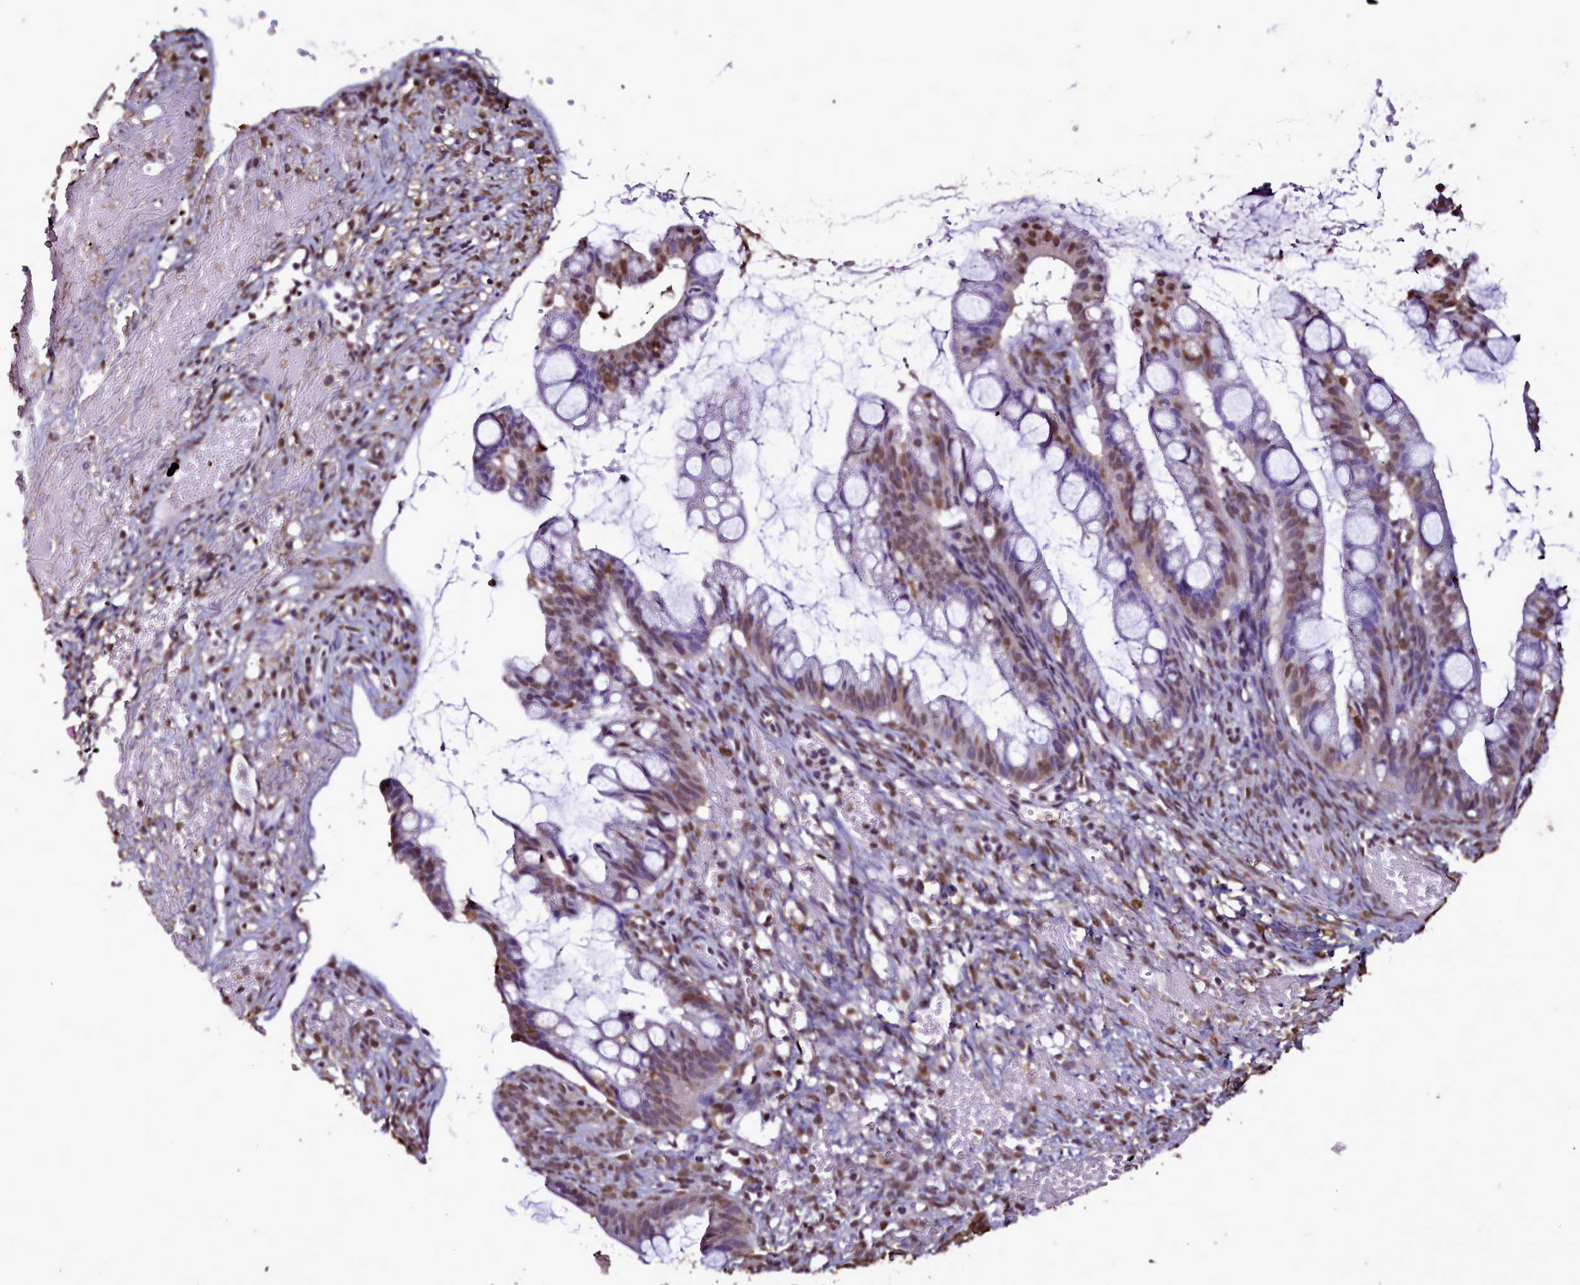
{"staining": {"intensity": "moderate", "quantity": ">75%", "location": "nuclear"}, "tissue": "ovarian cancer", "cell_type": "Tumor cells", "image_type": "cancer", "snomed": [{"axis": "morphology", "description": "Cystadenocarcinoma, mucinous, NOS"}, {"axis": "topography", "description": "Ovary"}], "caption": "Immunohistochemistry (IHC) (DAB) staining of ovarian cancer (mucinous cystadenocarcinoma) demonstrates moderate nuclear protein expression in approximately >75% of tumor cells.", "gene": "TRIP6", "patient": {"sex": "female", "age": 73}}